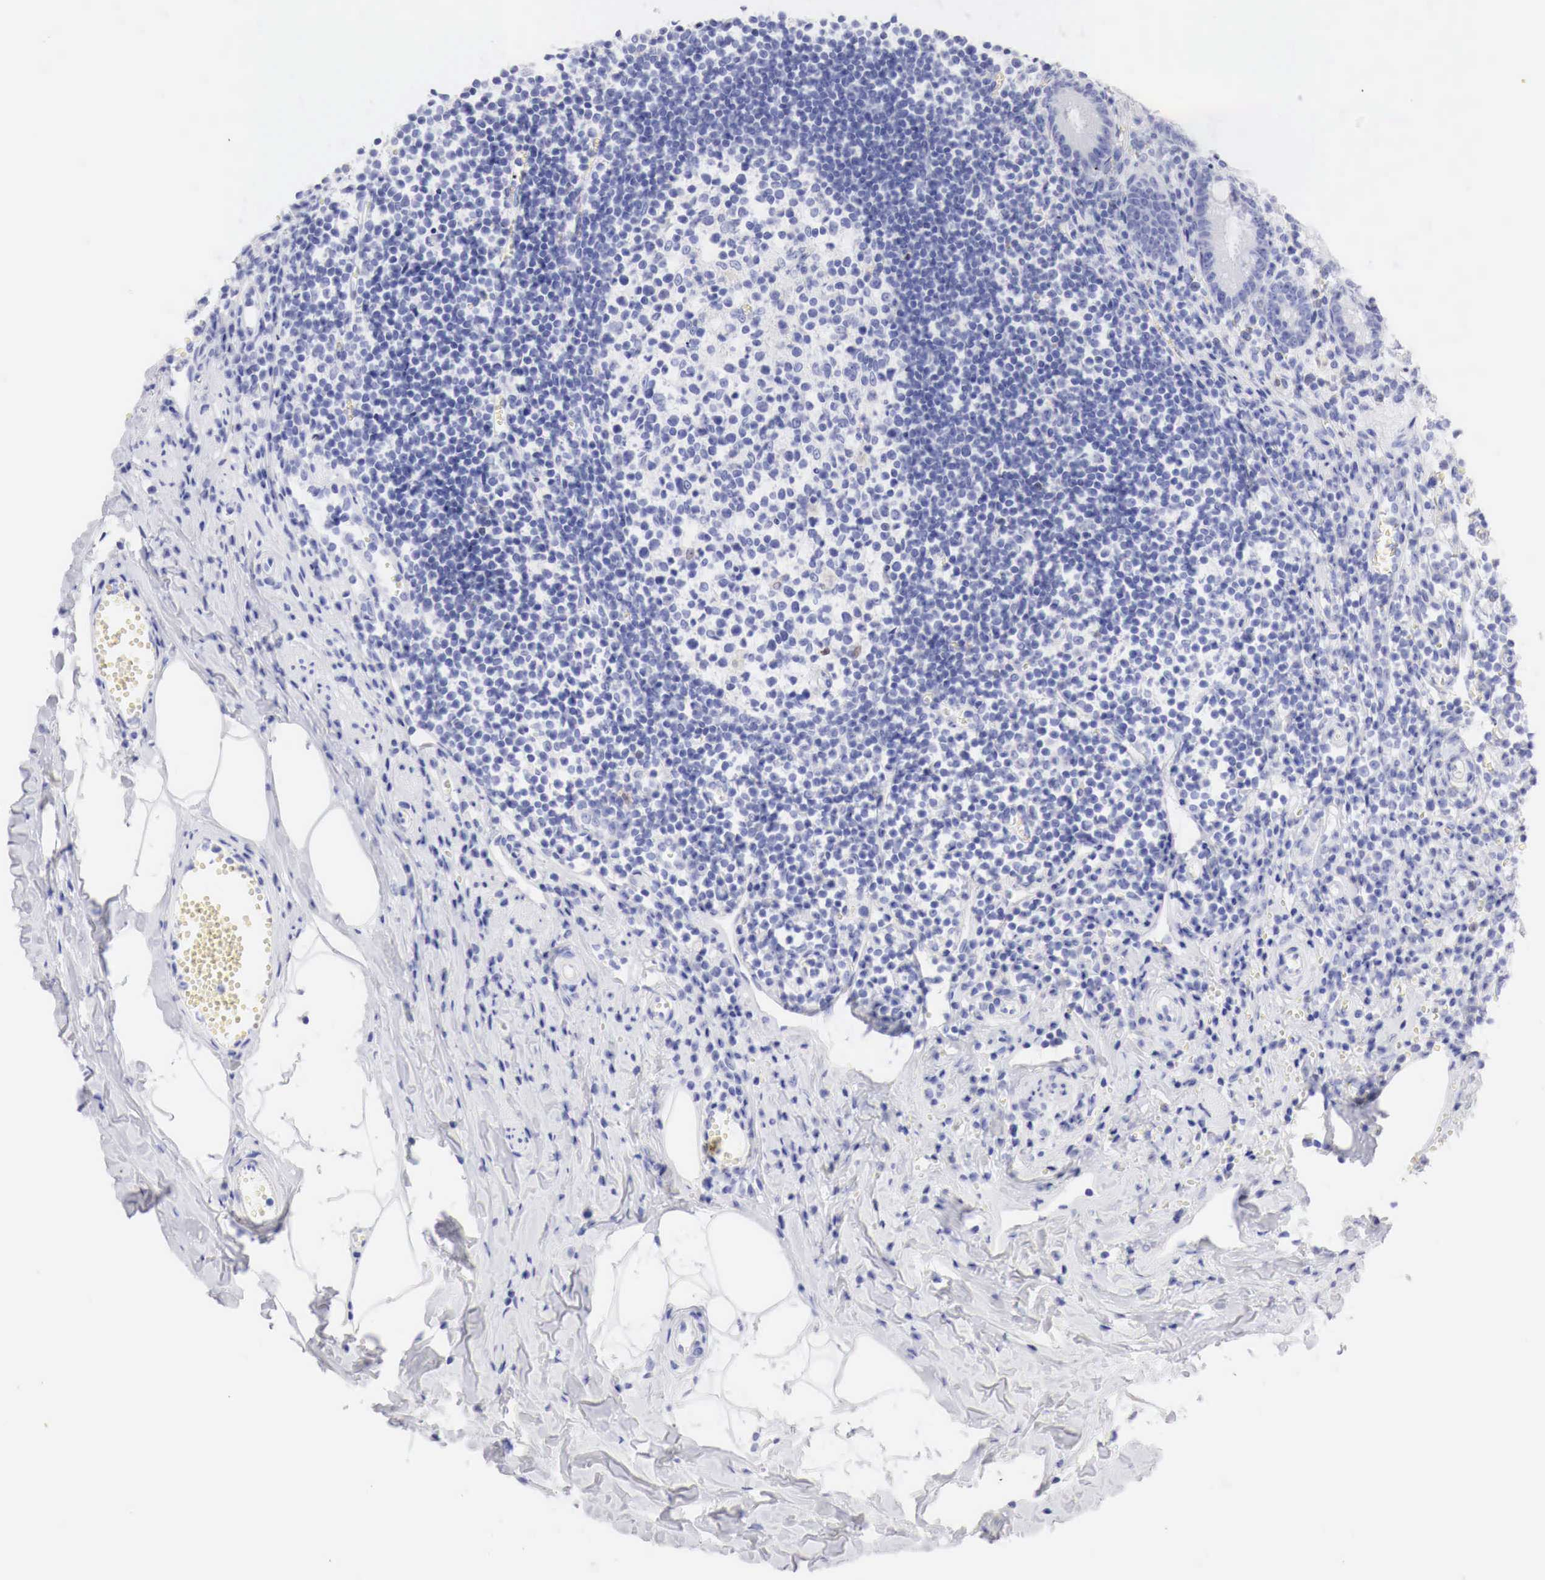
{"staining": {"intensity": "negative", "quantity": "none", "location": "none"}, "tissue": "appendix", "cell_type": "Glandular cells", "image_type": "normal", "snomed": [{"axis": "morphology", "description": "Normal tissue, NOS"}, {"axis": "topography", "description": "Appendix"}], "caption": "This is an immunohistochemistry image of benign appendix. There is no expression in glandular cells.", "gene": "CDKN2A", "patient": {"sex": "female", "age": 19}}